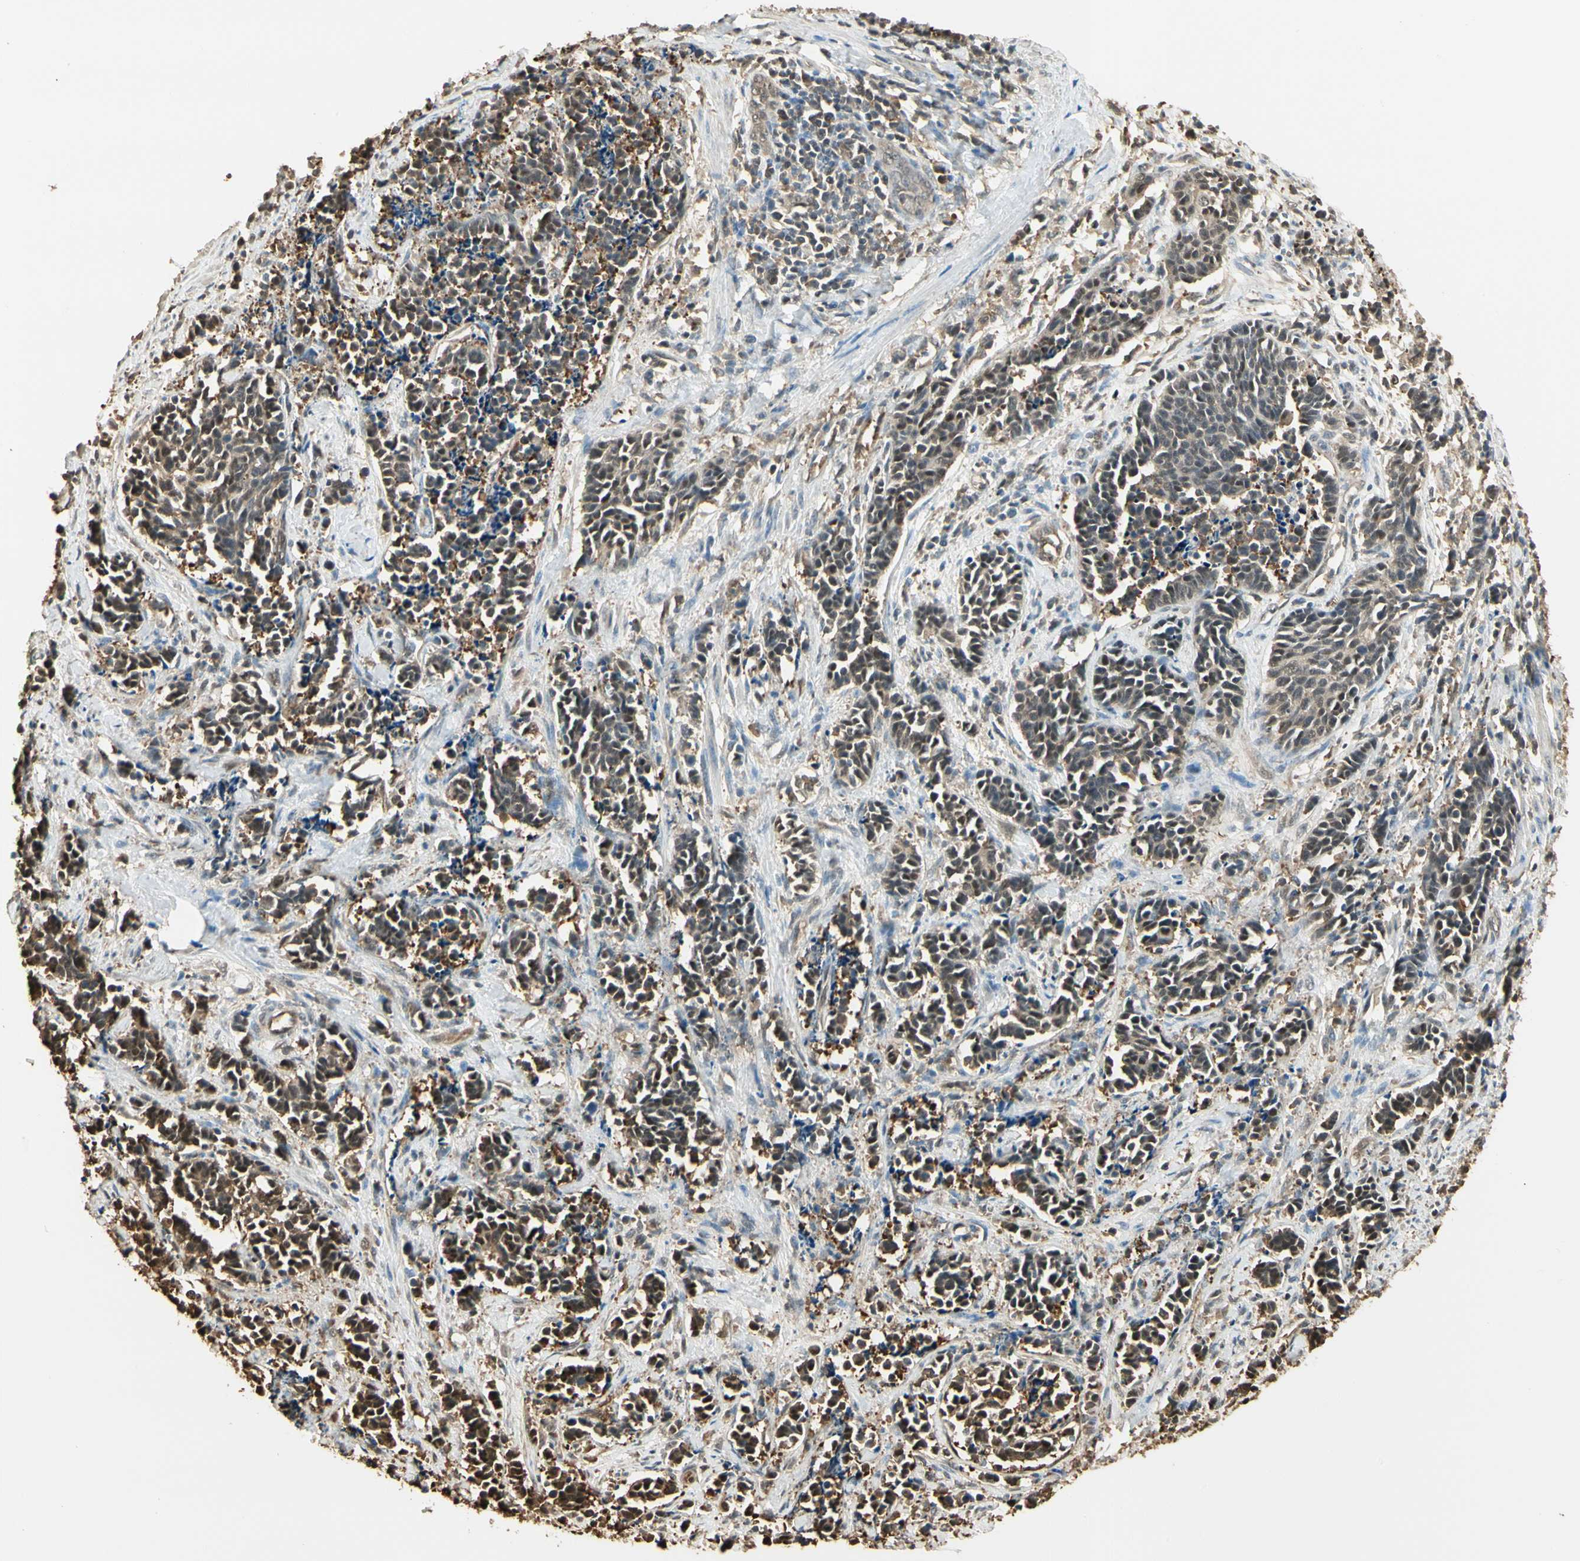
{"staining": {"intensity": "moderate", "quantity": ">75%", "location": "cytoplasmic/membranous,nuclear"}, "tissue": "cervical cancer", "cell_type": "Tumor cells", "image_type": "cancer", "snomed": [{"axis": "morphology", "description": "Squamous cell carcinoma, NOS"}, {"axis": "topography", "description": "Cervix"}], "caption": "Cervical squamous cell carcinoma was stained to show a protein in brown. There is medium levels of moderate cytoplasmic/membranous and nuclear positivity in about >75% of tumor cells.", "gene": "YWHAE", "patient": {"sex": "female", "age": 35}}